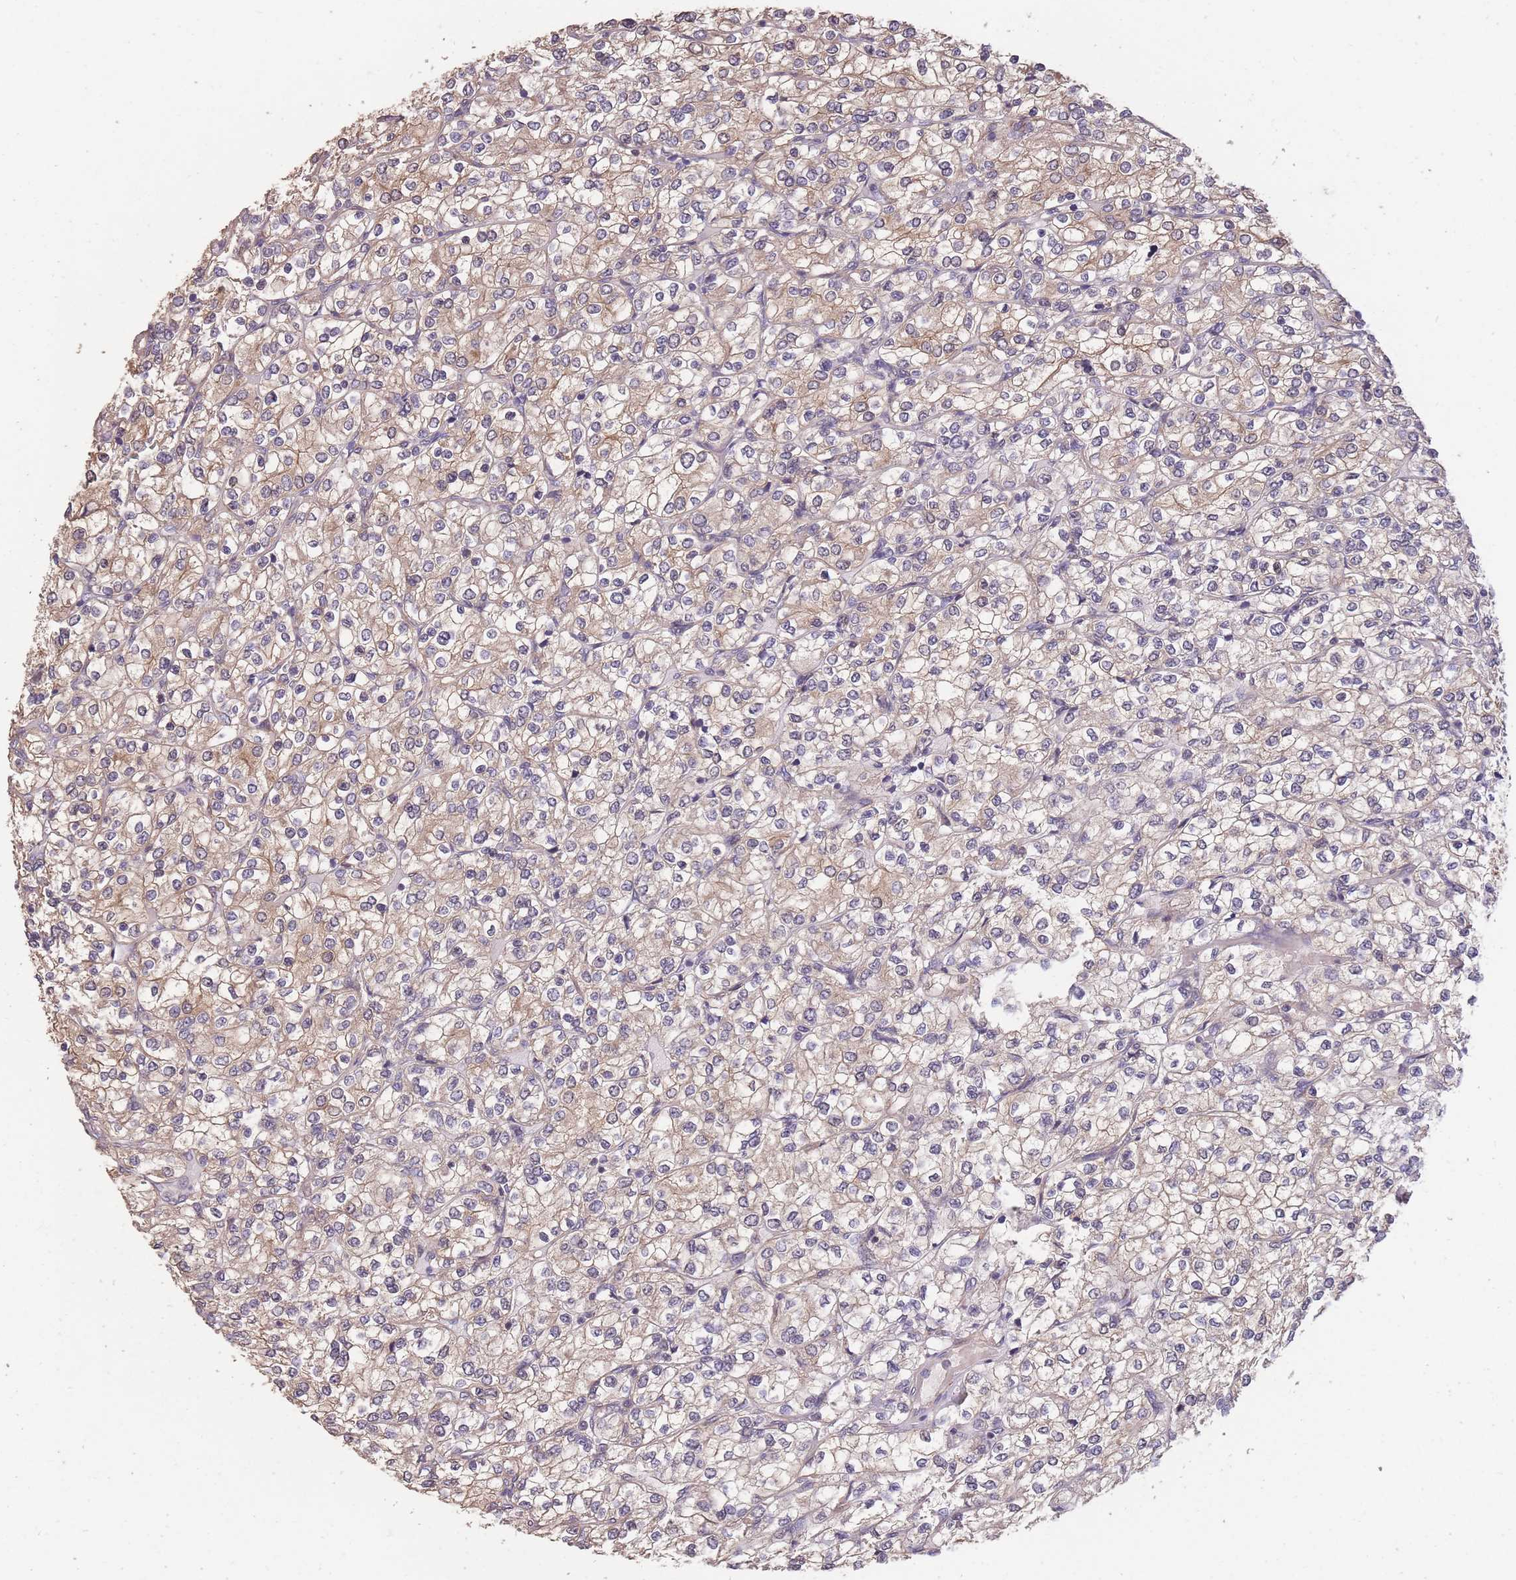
{"staining": {"intensity": "weak", "quantity": "25%-75%", "location": "cytoplasmic/membranous"}, "tissue": "renal cancer", "cell_type": "Tumor cells", "image_type": "cancer", "snomed": [{"axis": "morphology", "description": "Adenocarcinoma, NOS"}, {"axis": "topography", "description": "Kidney"}], "caption": "Immunohistochemistry (DAB (3,3'-diaminobenzidine)) staining of renal cancer shows weak cytoplasmic/membranous protein positivity in approximately 25%-75% of tumor cells.", "gene": "NLRC4", "patient": {"sex": "male", "age": 80}}